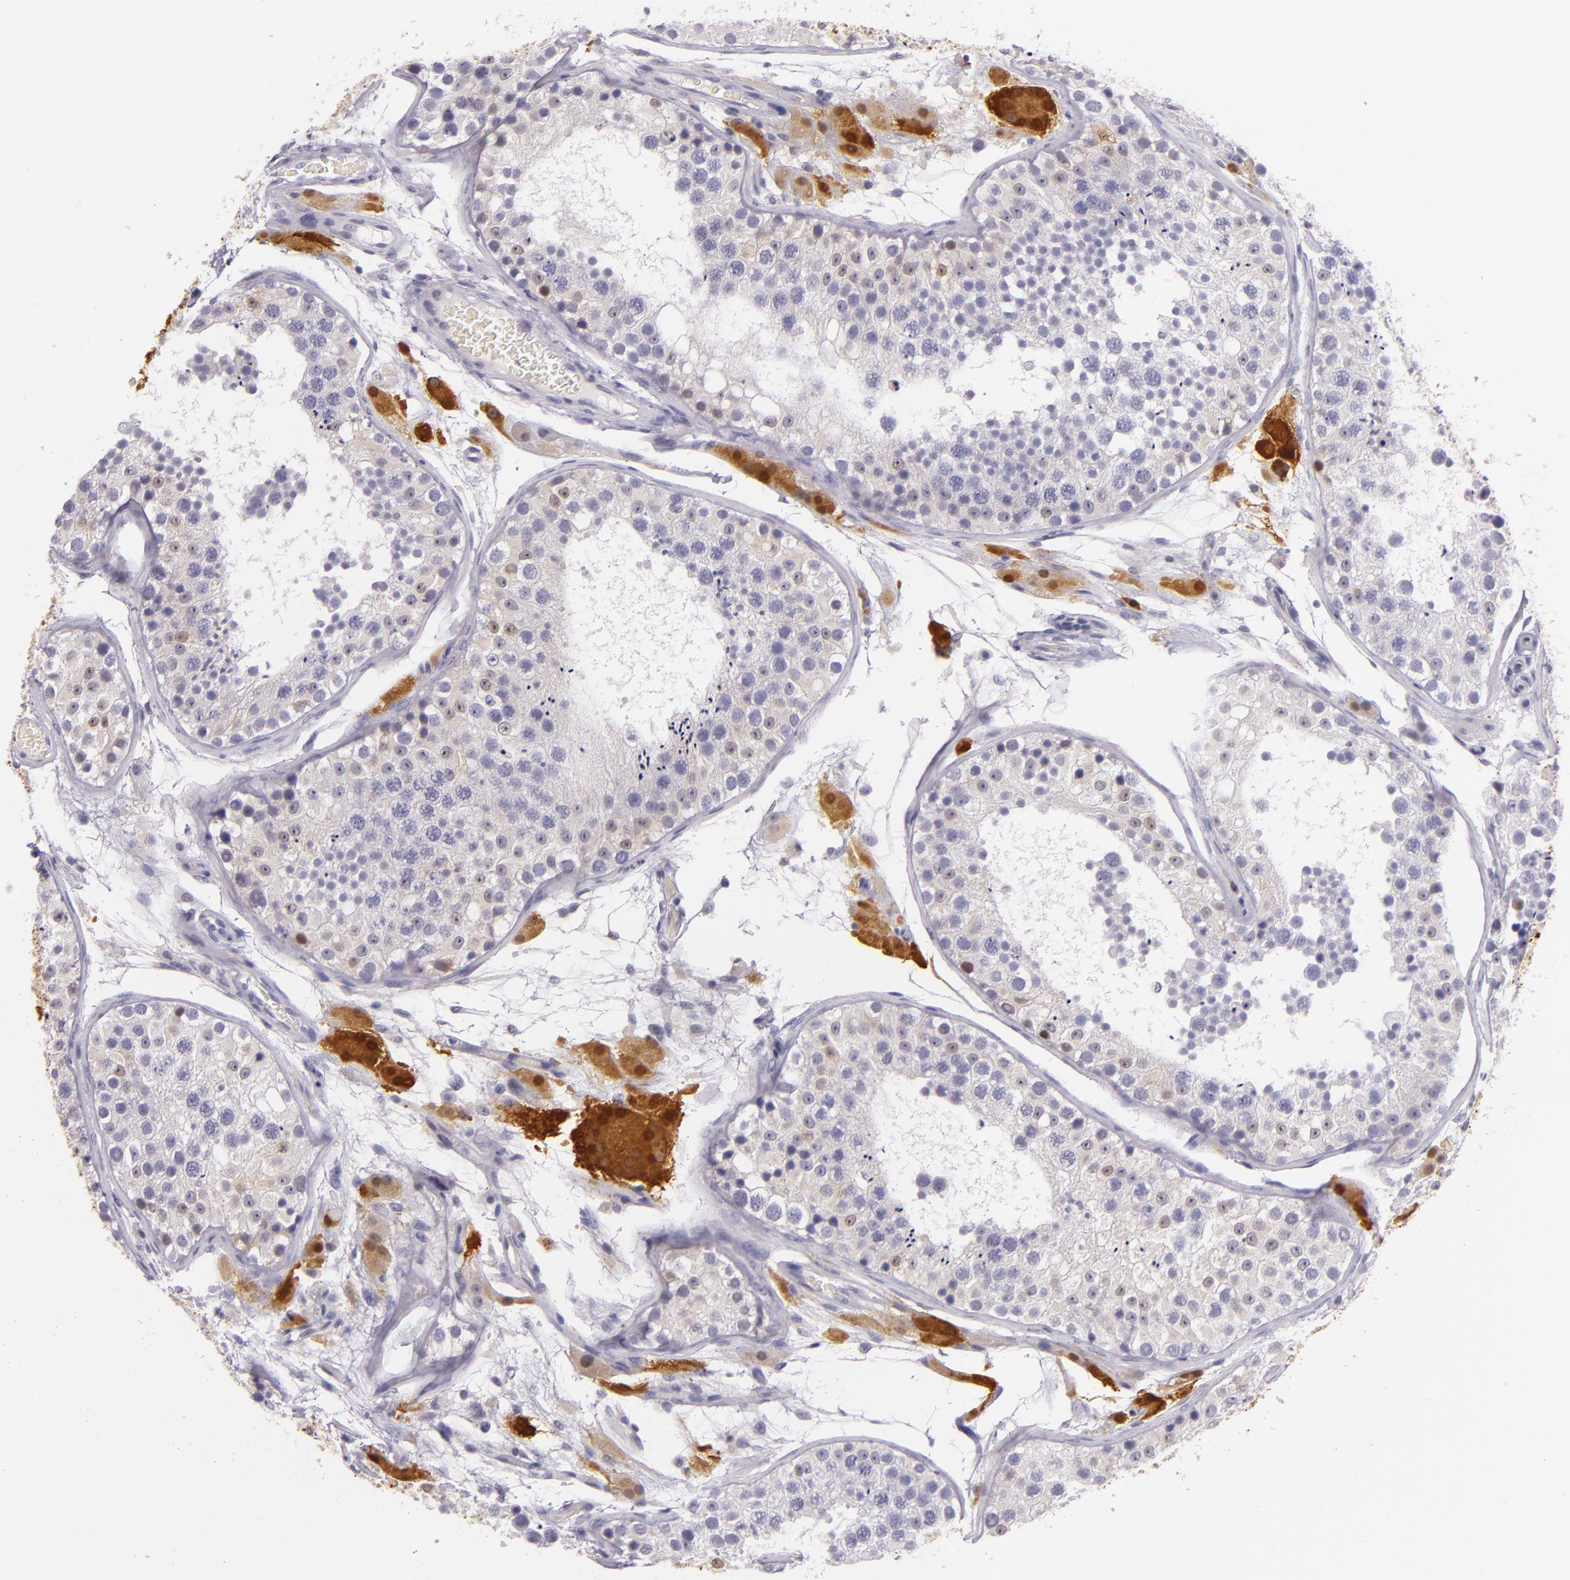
{"staining": {"intensity": "weak", "quantity": "<25%", "location": "nuclear"}, "tissue": "testis", "cell_type": "Cells in seminiferous ducts", "image_type": "normal", "snomed": [{"axis": "morphology", "description": "Normal tissue, NOS"}, {"axis": "topography", "description": "Testis"}], "caption": "Cells in seminiferous ducts show no significant expression in normal testis. The staining was performed using DAB to visualize the protein expression in brown, while the nuclei were stained in blue with hematoxylin (Magnification: 20x).", "gene": "MT1A", "patient": {"sex": "male", "age": 26}}